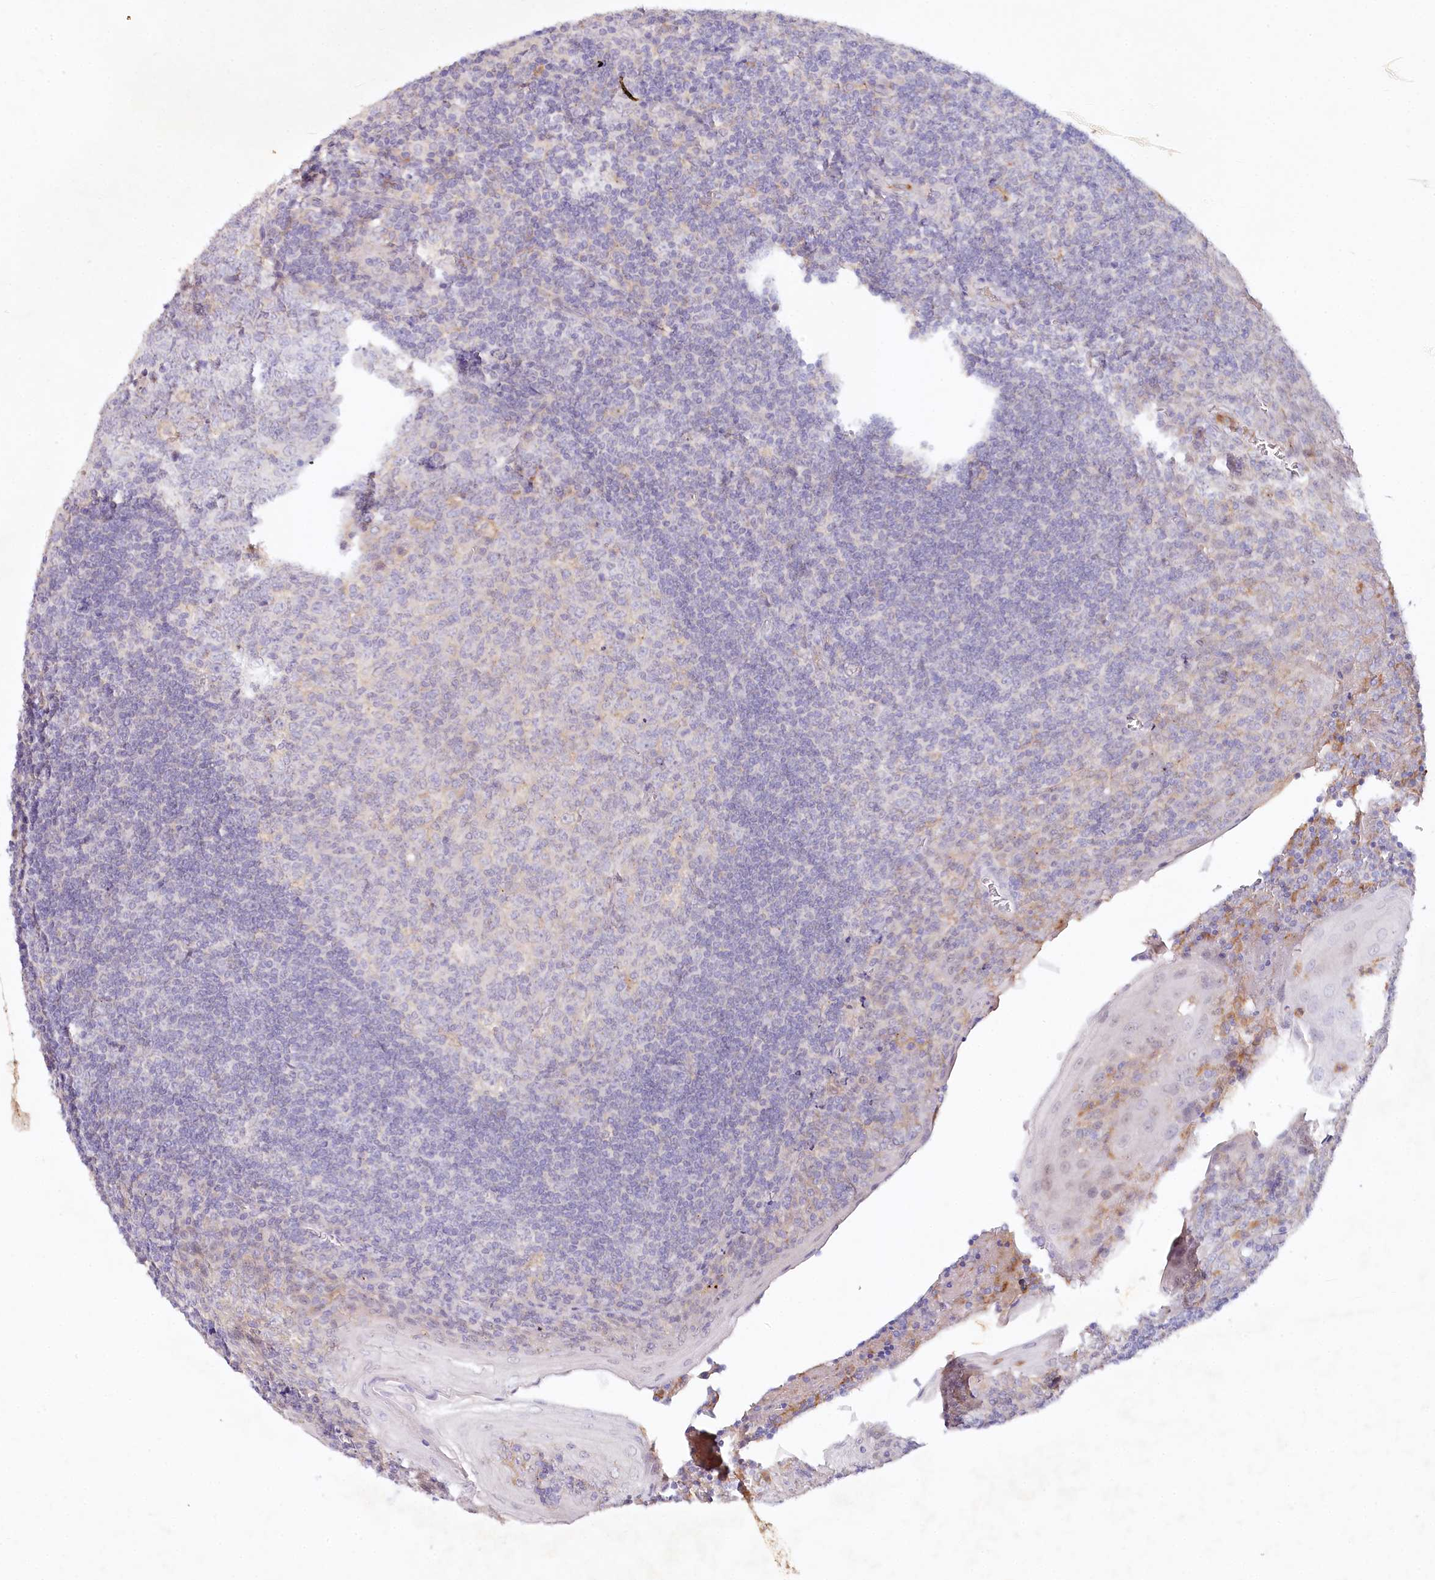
{"staining": {"intensity": "negative", "quantity": "none", "location": "none"}, "tissue": "tonsil", "cell_type": "Germinal center cells", "image_type": "normal", "snomed": [{"axis": "morphology", "description": "Normal tissue, NOS"}, {"axis": "topography", "description": "Tonsil"}], "caption": "The immunohistochemistry photomicrograph has no significant positivity in germinal center cells of tonsil. (DAB (3,3'-diaminobenzidine) immunohistochemistry (IHC), high magnification).", "gene": "ALDH3B1", "patient": {"sex": "male", "age": 27}}